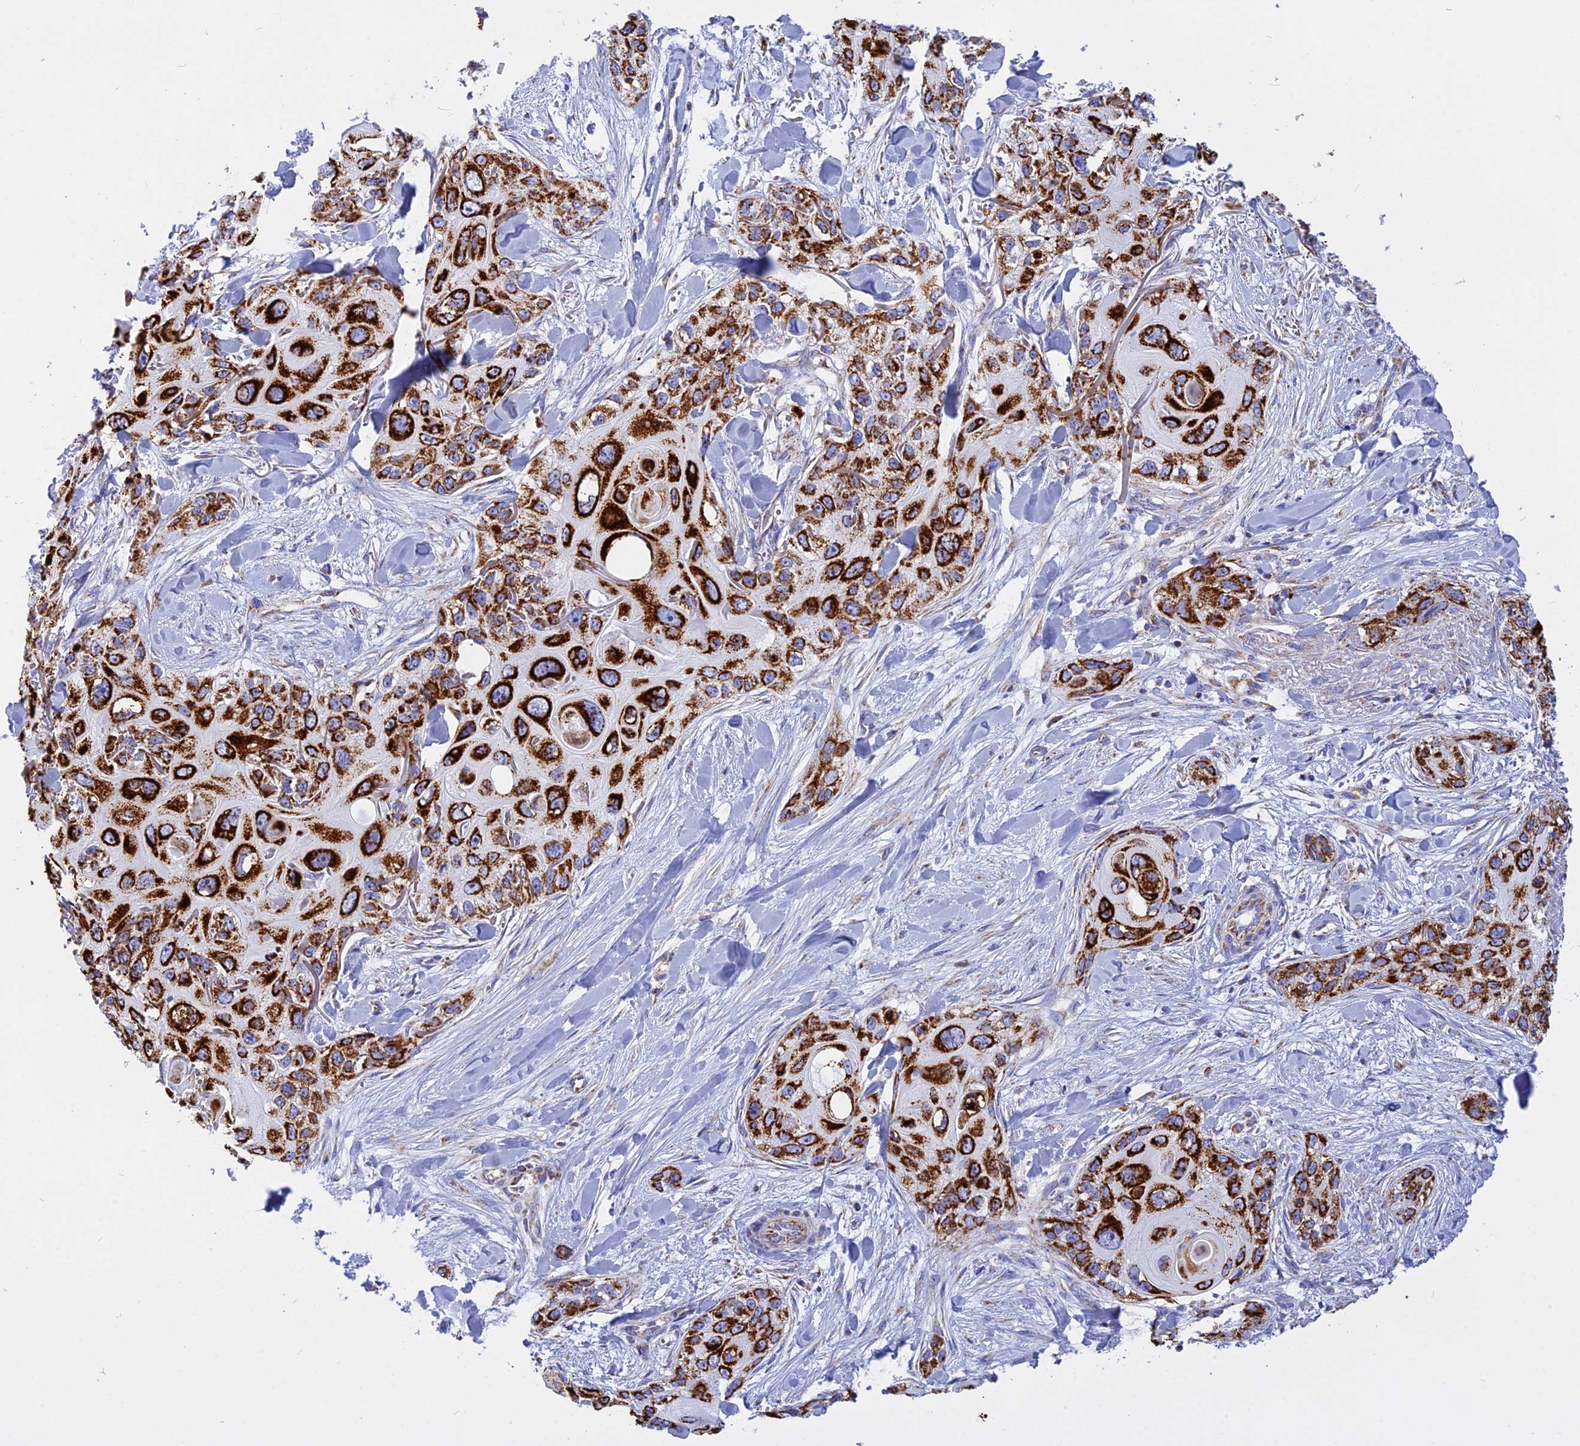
{"staining": {"intensity": "strong", "quantity": ">75%", "location": "cytoplasmic/membranous"}, "tissue": "skin cancer", "cell_type": "Tumor cells", "image_type": "cancer", "snomed": [{"axis": "morphology", "description": "Normal tissue, NOS"}, {"axis": "morphology", "description": "Squamous cell carcinoma, NOS"}, {"axis": "topography", "description": "Skin"}], "caption": "Brown immunohistochemical staining in human skin cancer (squamous cell carcinoma) exhibits strong cytoplasmic/membranous expression in about >75% of tumor cells.", "gene": "VDAC2", "patient": {"sex": "male", "age": 72}}